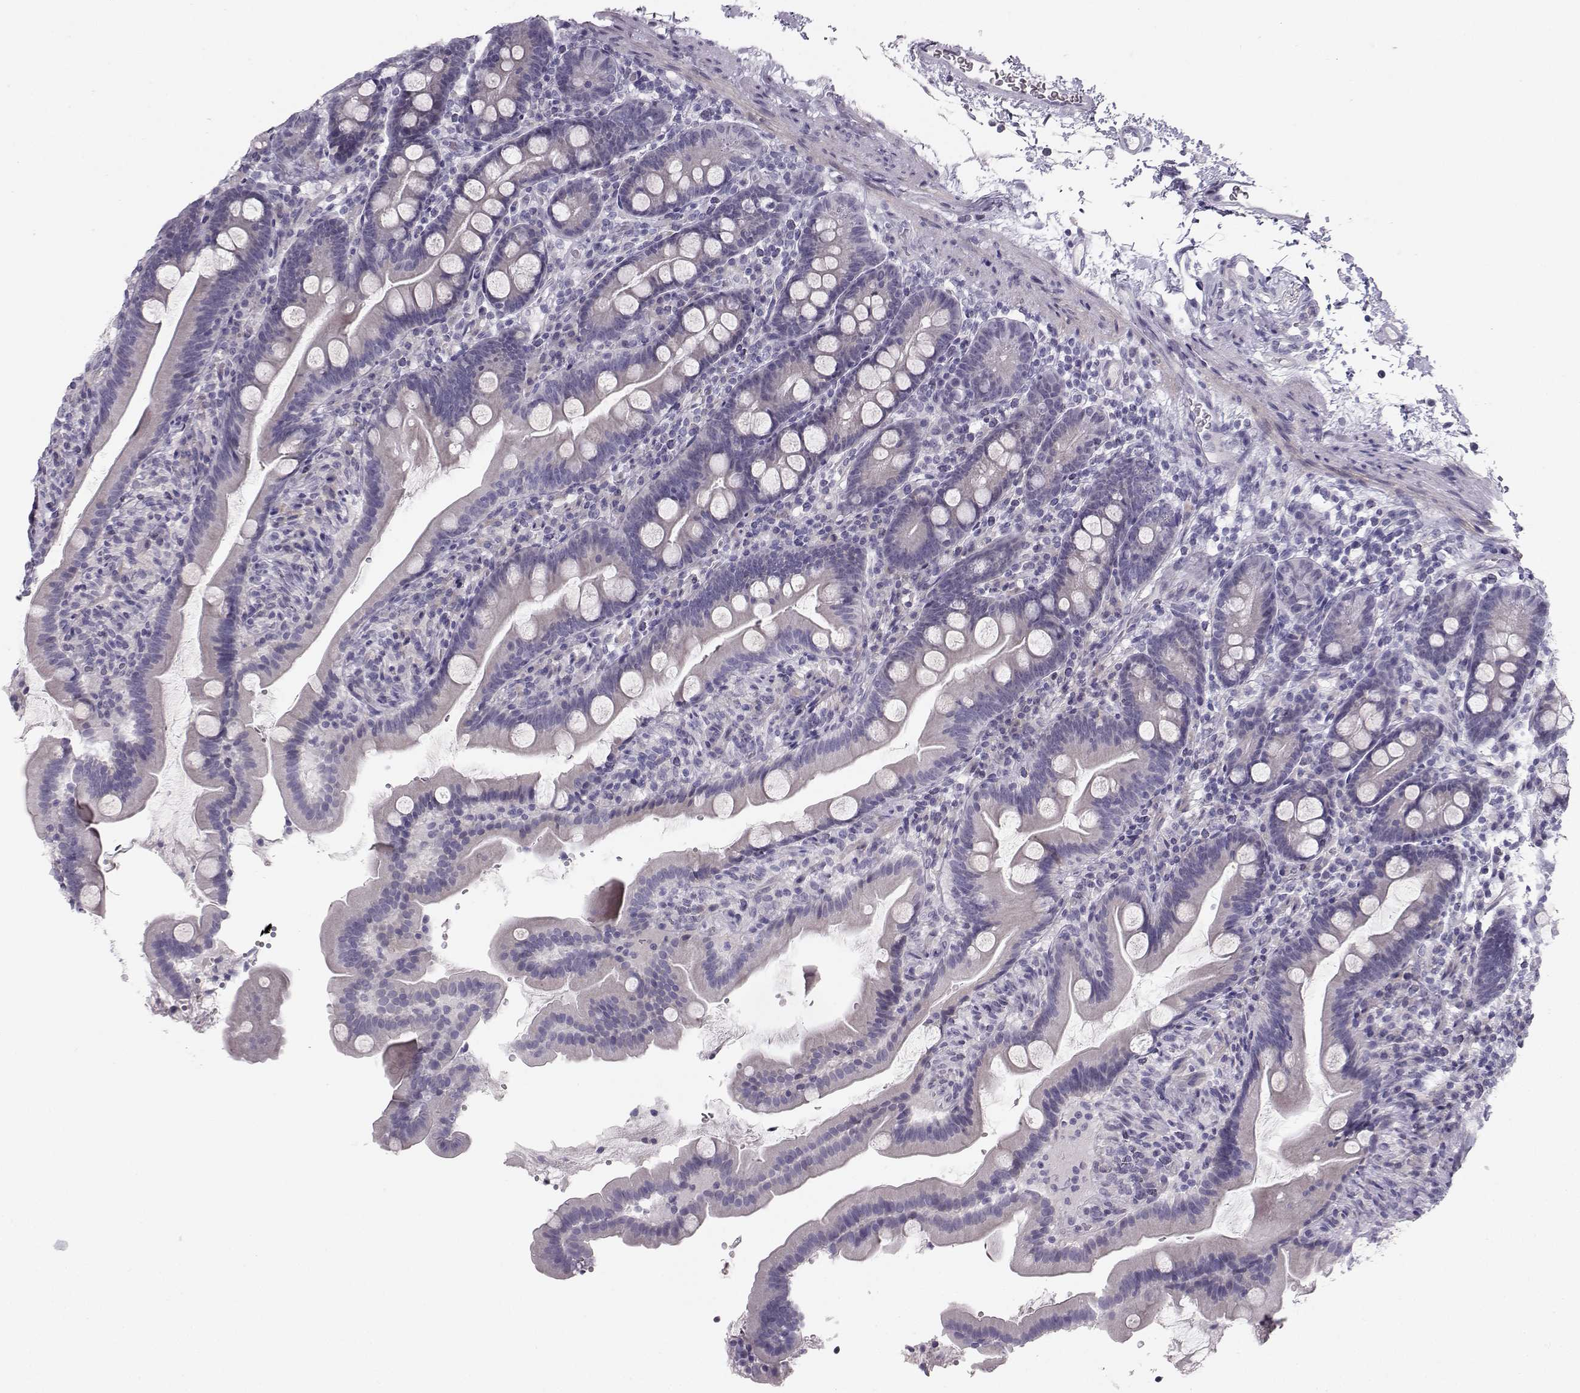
{"staining": {"intensity": "weak", "quantity": "25%-75%", "location": "cytoplasmic/membranous"}, "tissue": "small intestine", "cell_type": "Glandular cells", "image_type": "normal", "snomed": [{"axis": "morphology", "description": "Normal tissue, NOS"}, {"axis": "topography", "description": "Small intestine"}], "caption": "A high-resolution histopathology image shows immunohistochemistry staining of normal small intestine, which reveals weak cytoplasmic/membranous expression in approximately 25%-75% of glandular cells. (brown staining indicates protein expression, while blue staining denotes nuclei).", "gene": "CASR", "patient": {"sex": "female", "age": 44}}